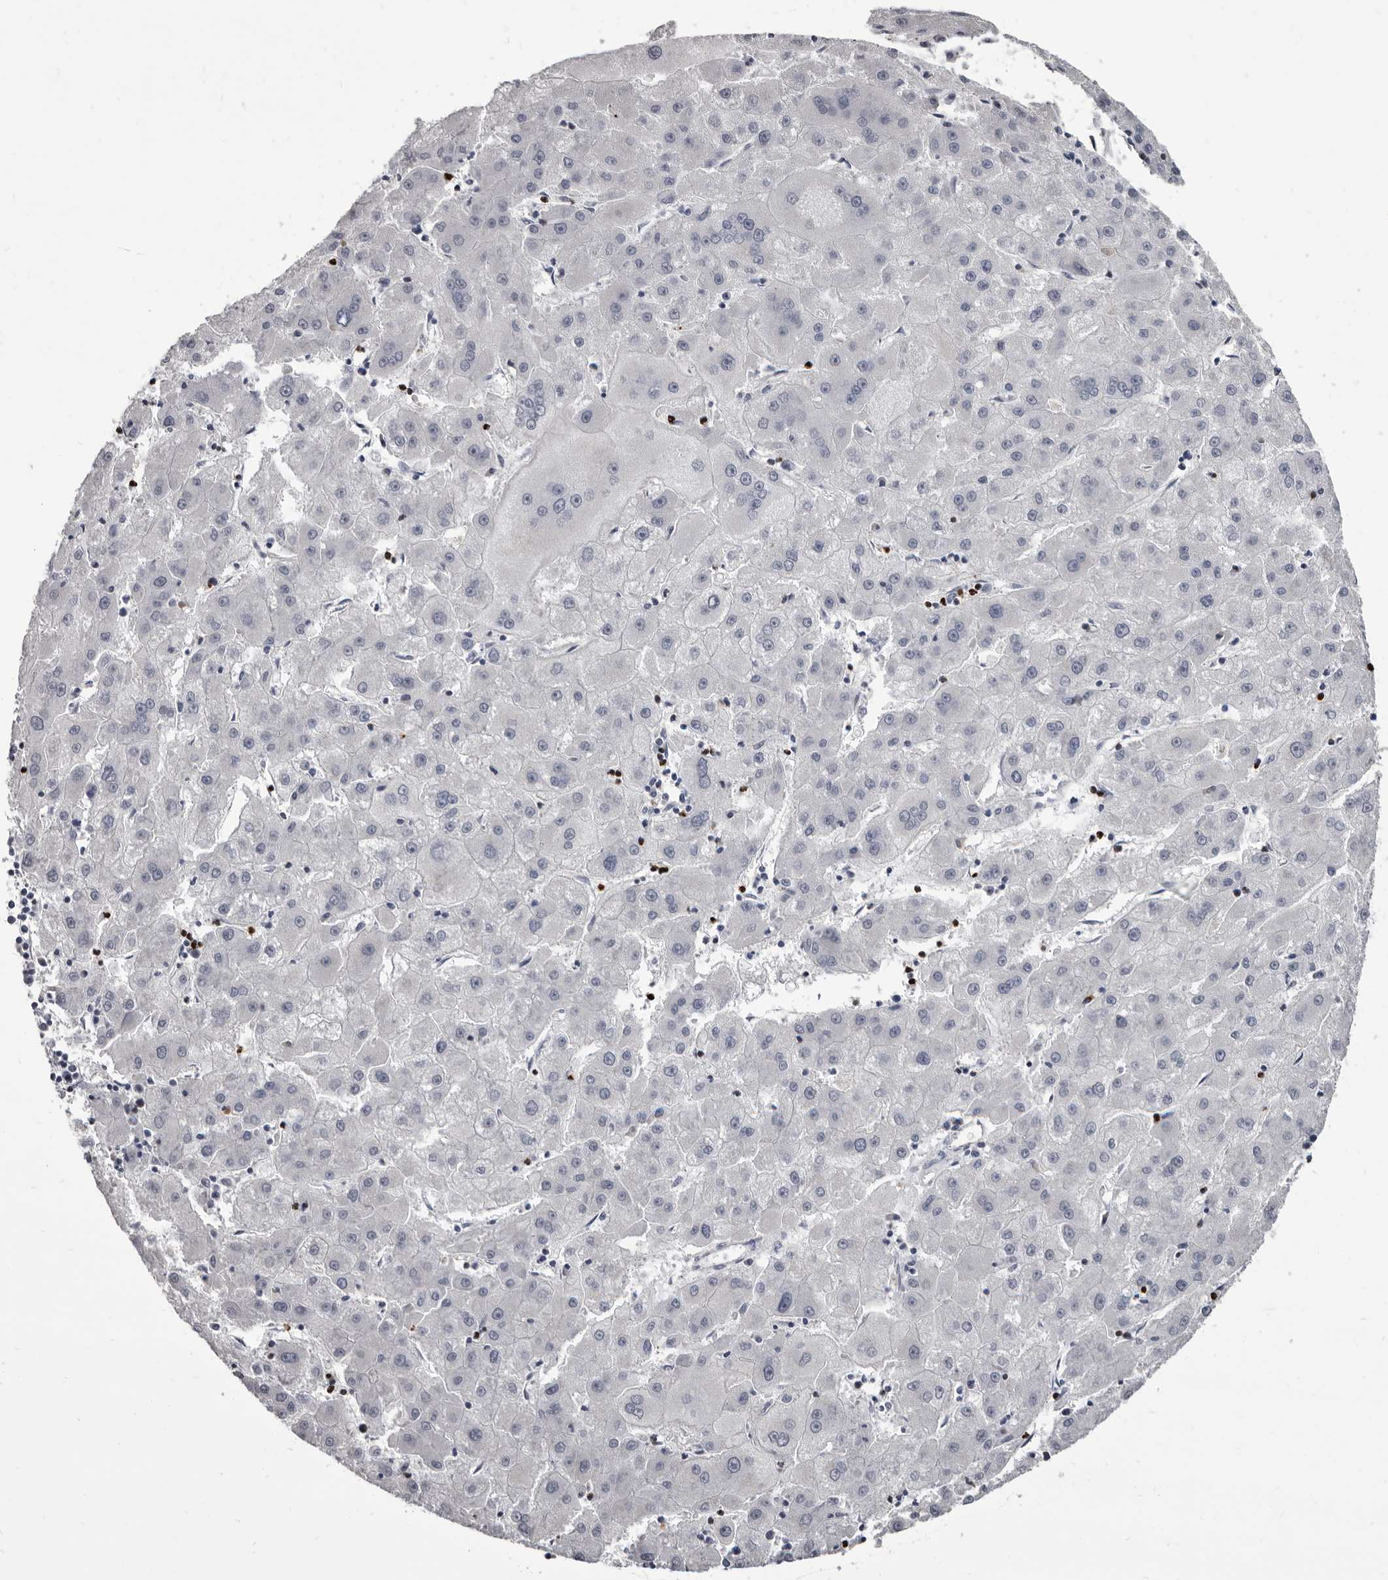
{"staining": {"intensity": "negative", "quantity": "none", "location": "none"}, "tissue": "liver cancer", "cell_type": "Tumor cells", "image_type": "cancer", "snomed": [{"axis": "morphology", "description": "Carcinoma, Hepatocellular, NOS"}, {"axis": "topography", "description": "Liver"}], "caption": "An immunohistochemistry image of liver cancer (hepatocellular carcinoma) is shown. There is no staining in tumor cells of liver cancer (hepatocellular carcinoma).", "gene": "GZMH", "patient": {"sex": "male", "age": 72}}